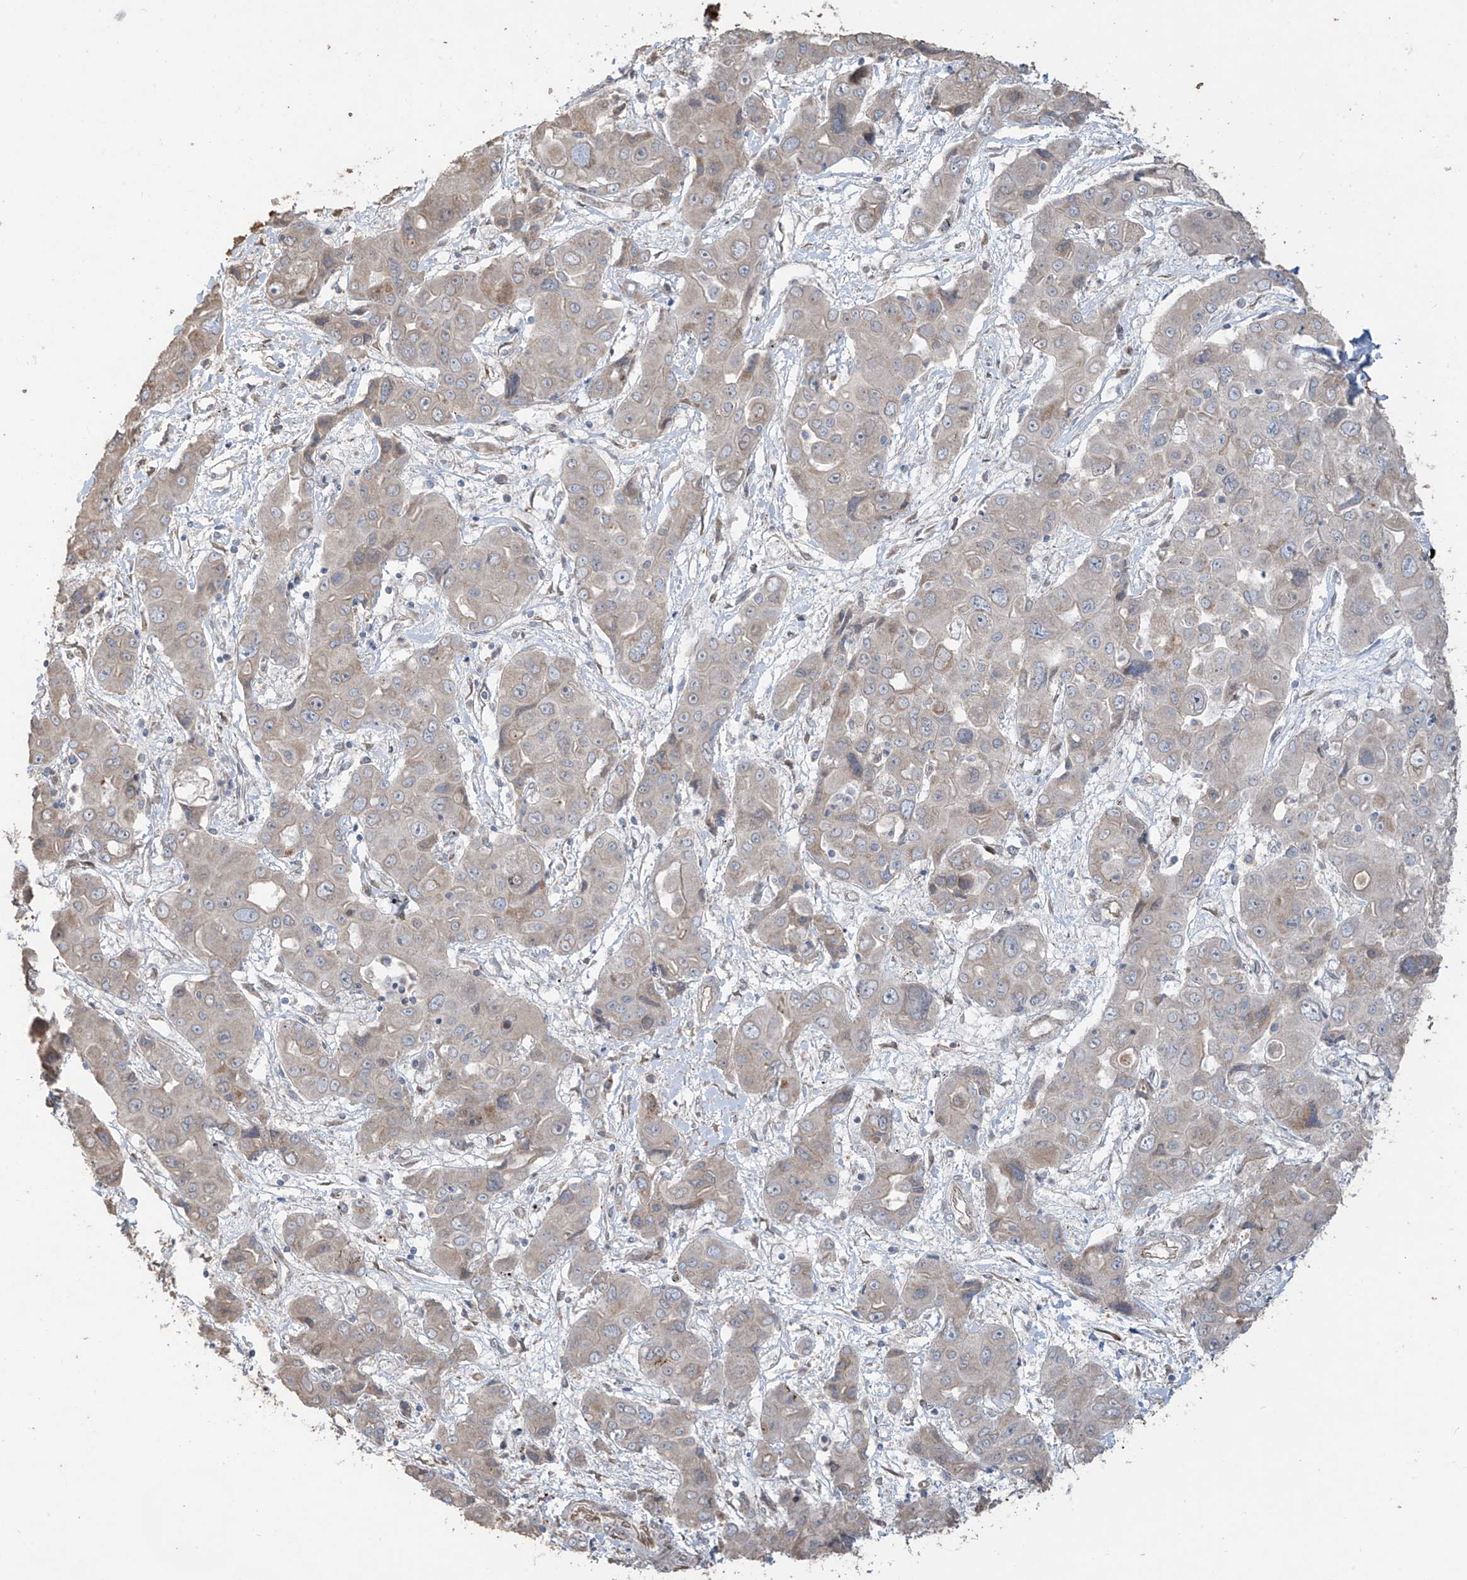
{"staining": {"intensity": "negative", "quantity": "none", "location": "none"}, "tissue": "liver cancer", "cell_type": "Tumor cells", "image_type": "cancer", "snomed": [{"axis": "morphology", "description": "Cholangiocarcinoma"}, {"axis": "topography", "description": "Liver"}], "caption": "Tumor cells are negative for brown protein staining in liver cancer.", "gene": "ABTB1", "patient": {"sex": "male", "age": 67}}